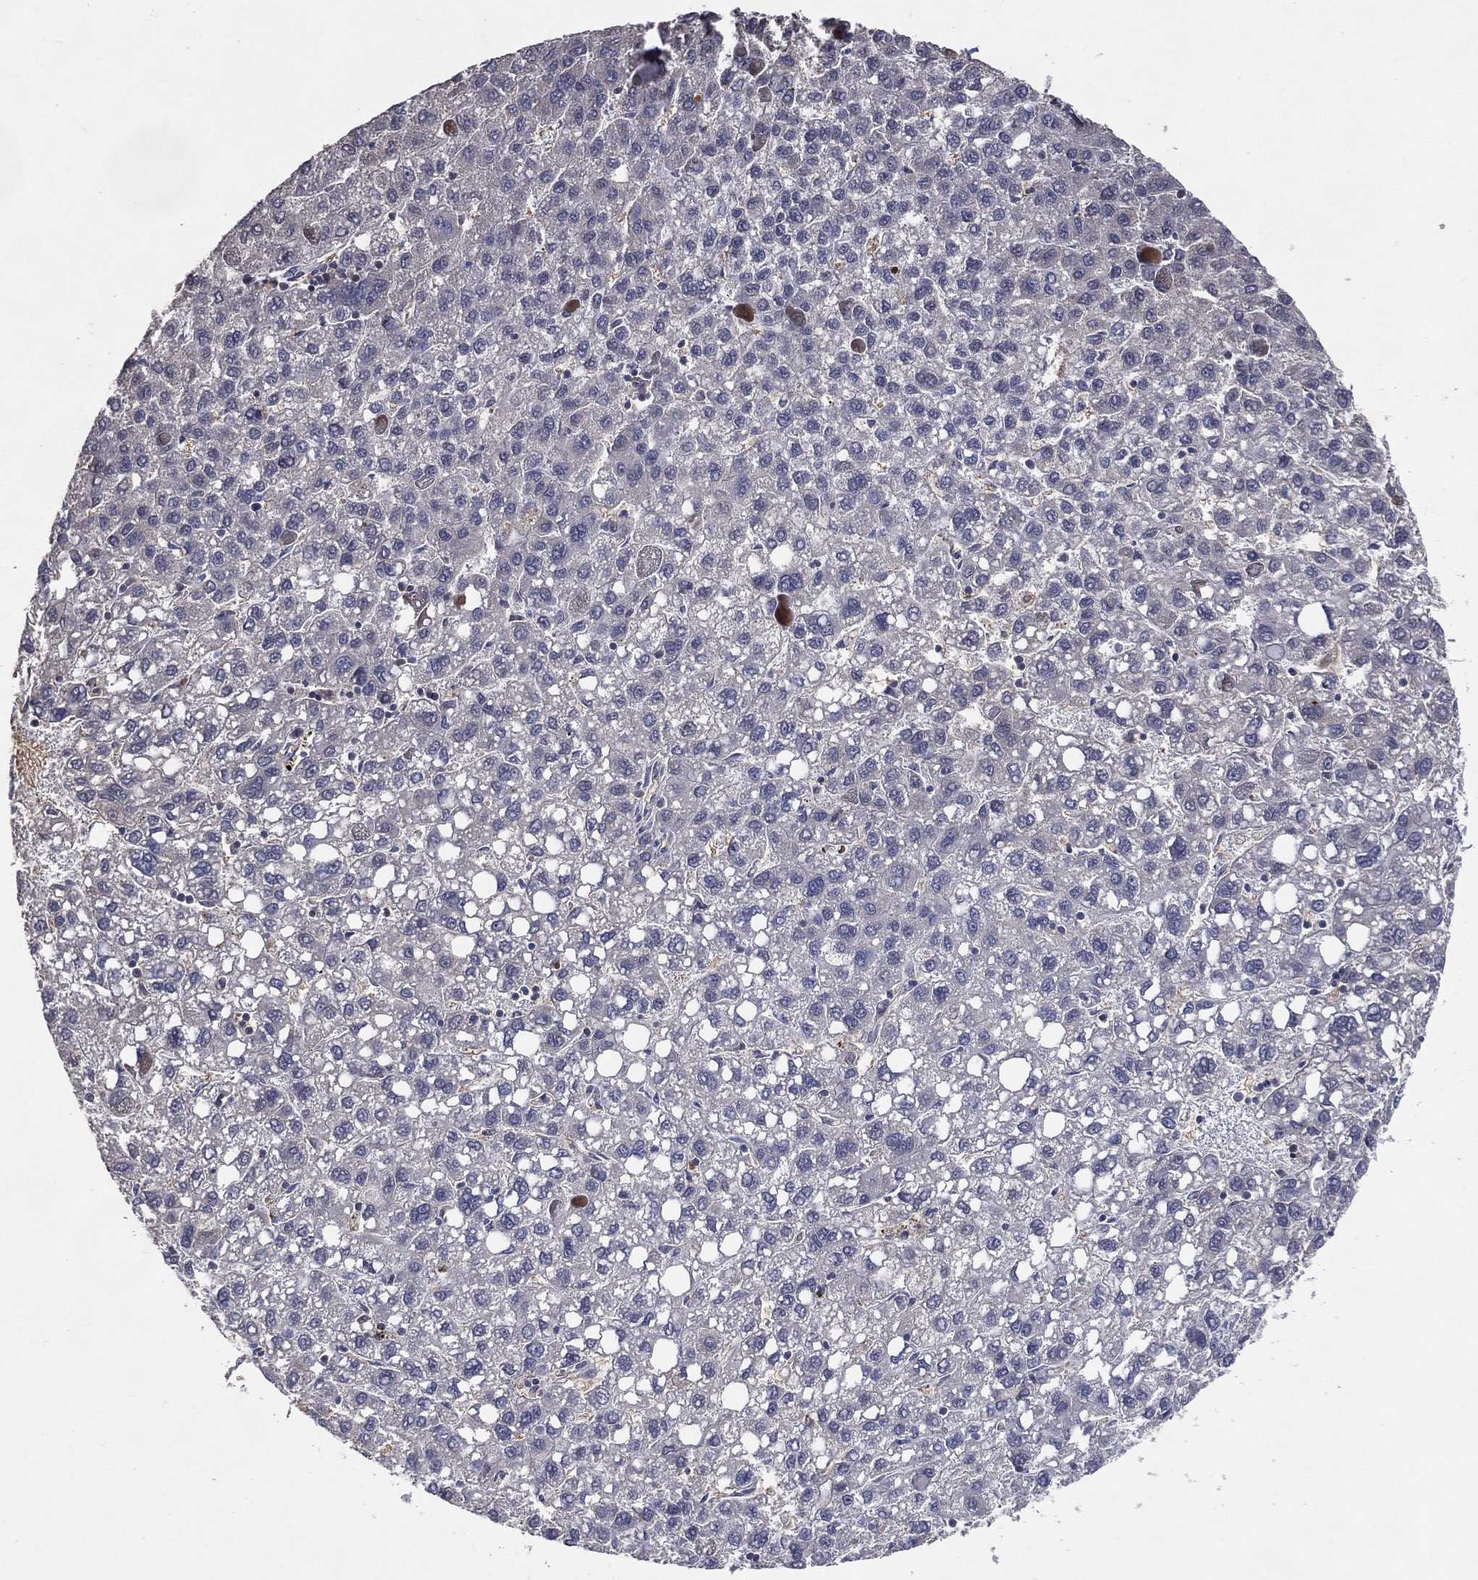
{"staining": {"intensity": "negative", "quantity": "none", "location": "none"}, "tissue": "liver cancer", "cell_type": "Tumor cells", "image_type": "cancer", "snomed": [{"axis": "morphology", "description": "Carcinoma, Hepatocellular, NOS"}, {"axis": "topography", "description": "Liver"}], "caption": "Liver cancer (hepatocellular carcinoma) stained for a protein using IHC displays no staining tumor cells.", "gene": "DNAH7", "patient": {"sex": "female", "age": 82}}